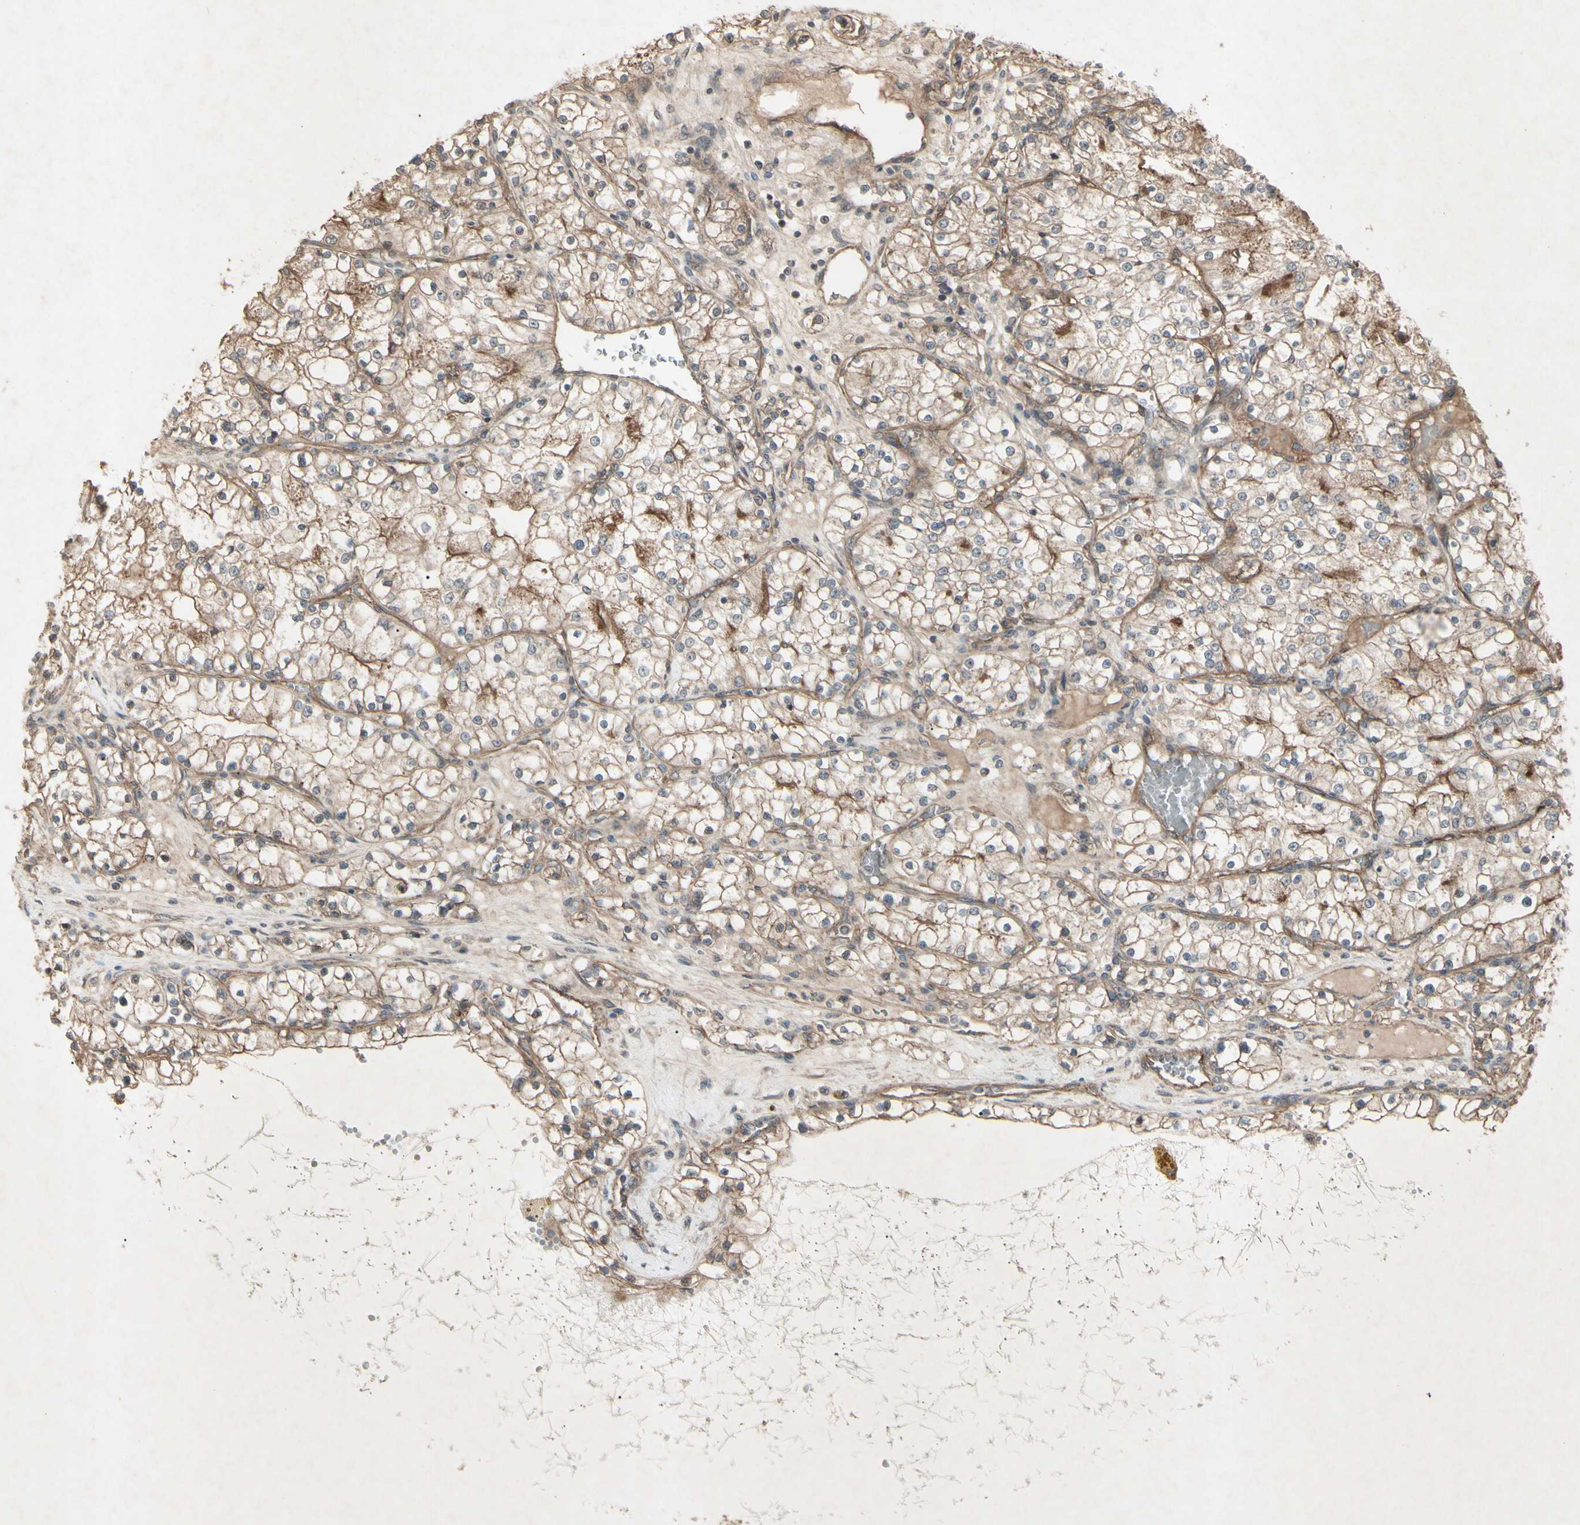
{"staining": {"intensity": "moderate", "quantity": ">75%", "location": "cytoplasmic/membranous"}, "tissue": "renal cancer", "cell_type": "Tumor cells", "image_type": "cancer", "snomed": [{"axis": "morphology", "description": "Adenocarcinoma, NOS"}, {"axis": "topography", "description": "Kidney"}], "caption": "There is medium levels of moderate cytoplasmic/membranous positivity in tumor cells of adenocarcinoma (renal), as demonstrated by immunohistochemical staining (brown color).", "gene": "JAG1", "patient": {"sex": "male", "age": 68}}